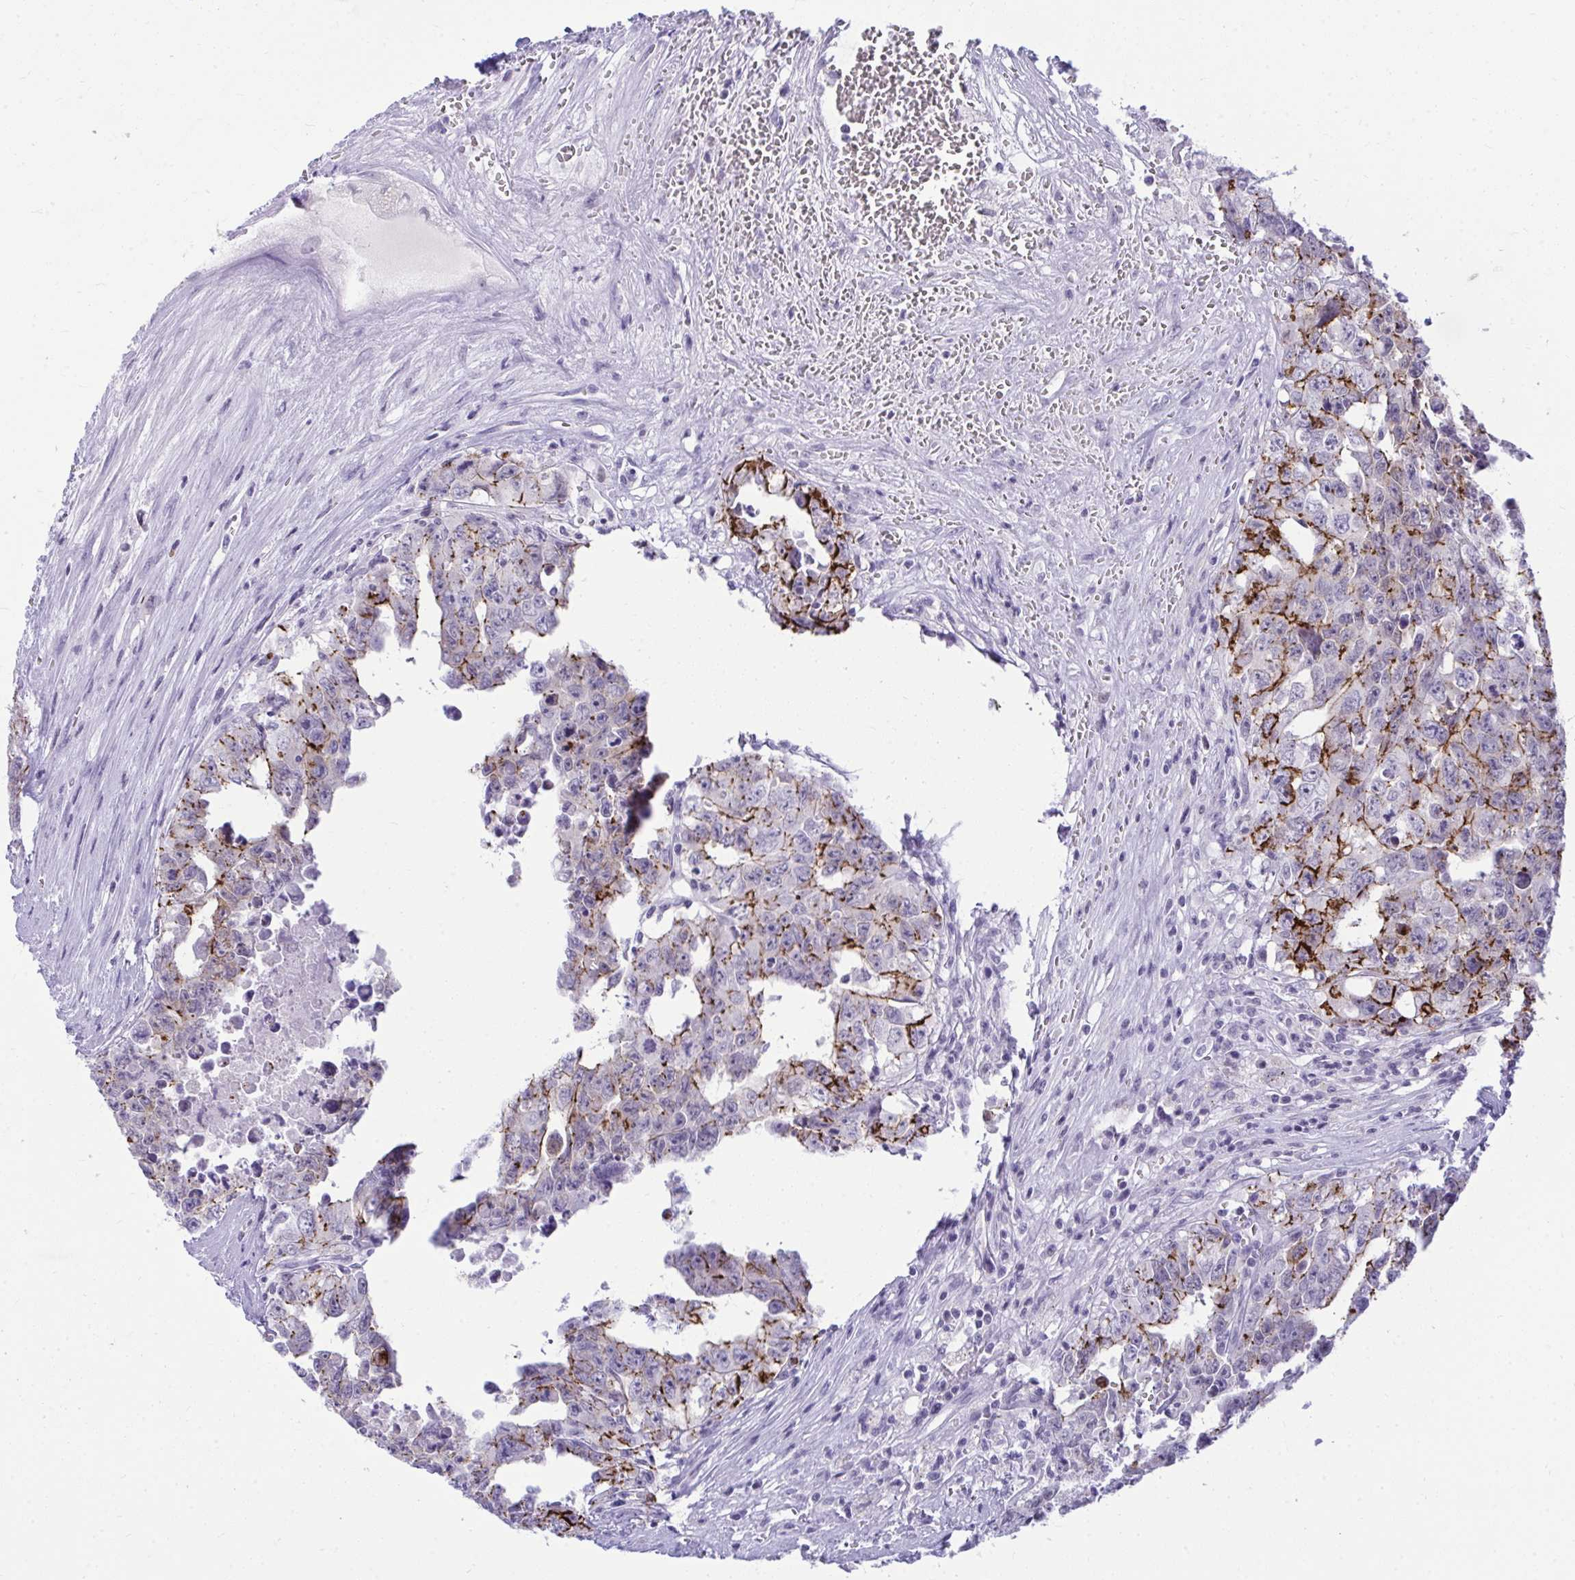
{"staining": {"intensity": "strong", "quantity": "<25%", "location": "cytoplasmic/membranous"}, "tissue": "testis cancer", "cell_type": "Tumor cells", "image_type": "cancer", "snomed": [{"axis": "morphology", "description": "Carcinoma, Embryonal, NOS"}, {"axis": "topography", "description": "Testis"}], "caption": "Protein staining shows strong cytoplasmic/membranous positivity in approximately <25% of tumor cells in embryonal carcinoma (testis).", "gene": "OR5F1", "patient": {"sex": "male", "age": 24}}